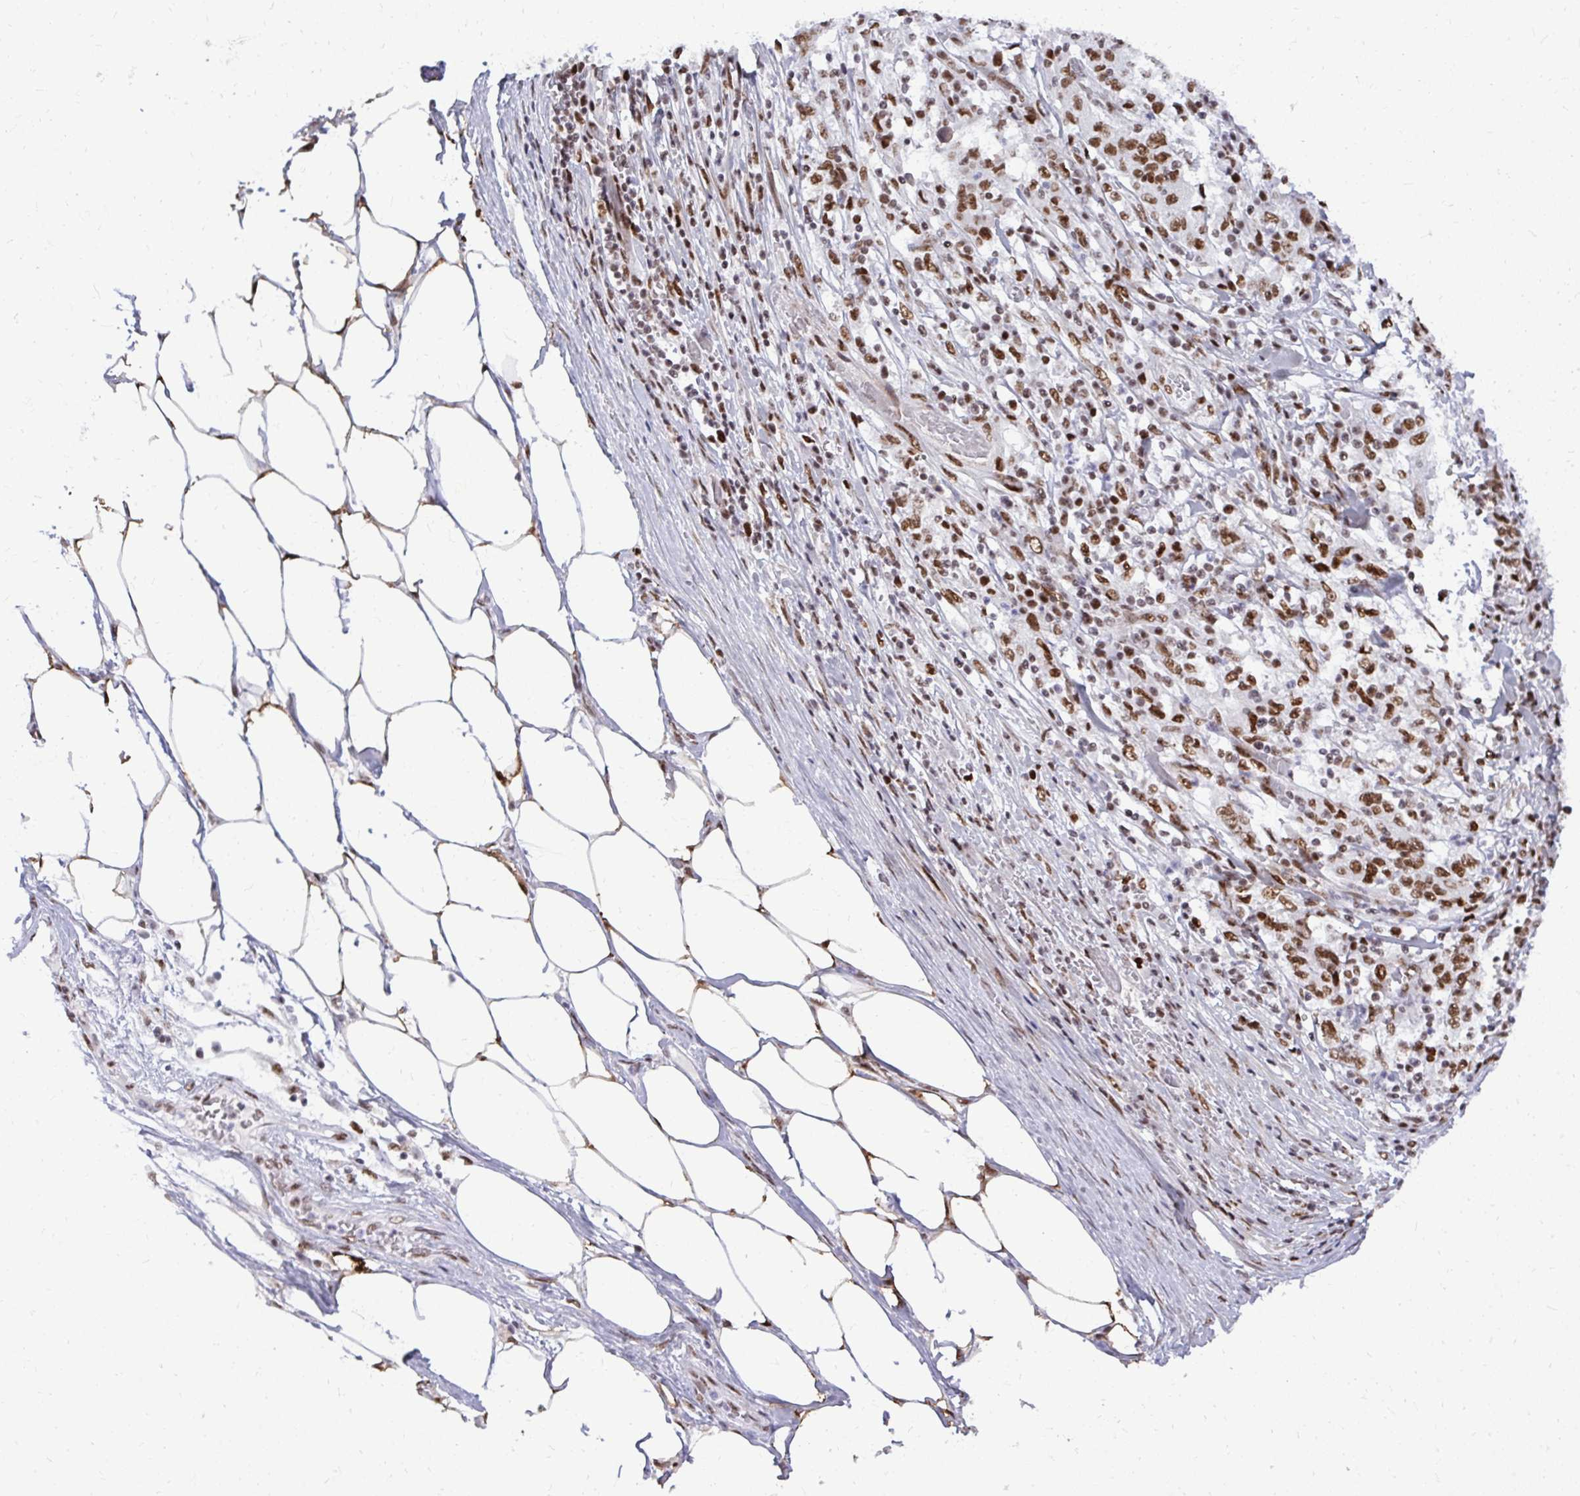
{"staining": {"intensity": "moderate", "quantity": ">75%", "location": "nuclear"}, "tissue": "stomach cancer", "cell_type": "Tumor cells", "image_type": "cancer", "snomed": [{"axis": "morphology", "description": "Adenocarcinoma, NOS"}, {"axis": "topography", "description": "Stomach"}], "caption": "DAB immunohistochemical staining of stomach cancer exhibits moderate nuclear protein staining in about >75% of tumor cells. The protein is stained brown, and the nuclei are stained in blue (DAB (3,3'-diaminobenzidine) IHC with brightfield microscopy, high magnification).", "gene": "CDYL", "patient": {"sex": "male", "age": 59}}